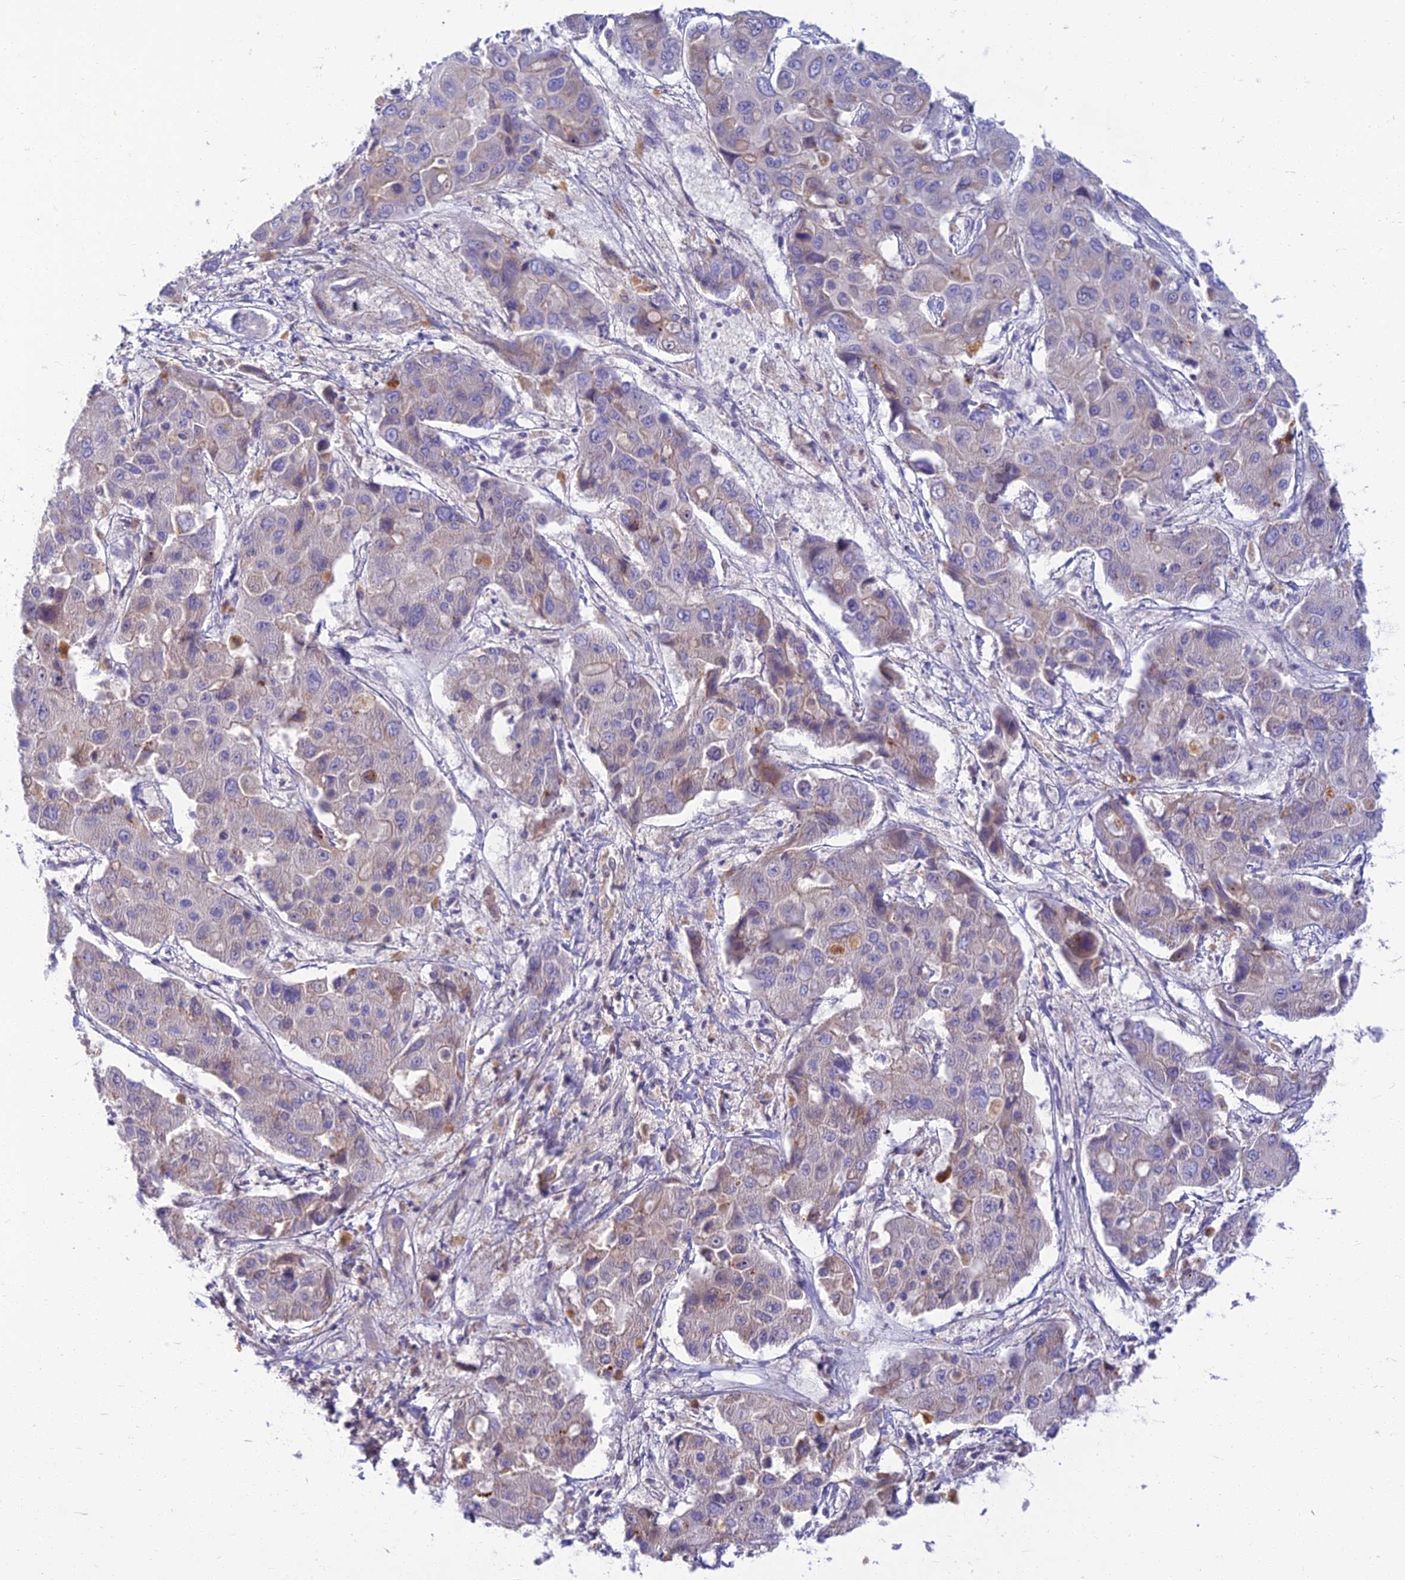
{"staining": {"intensity": "weak", "quantity": "<25%", "location": "cytoplasmic/membranous"}, "tissue": "liver cancer", "cell_type": "Tumor cells", "image_type": "cancer", "snomed": [{"axis": "morphology", "description": "Cholangiocarcinoma"}, {"axis": "topography", "description": "Liver"}], "caption": "Liver cancer was stained to show a protein in brown. There is no significant staining in tumor cells.", "gene": "CLIP4", "patient": {"sex": "male", "age": 67}}